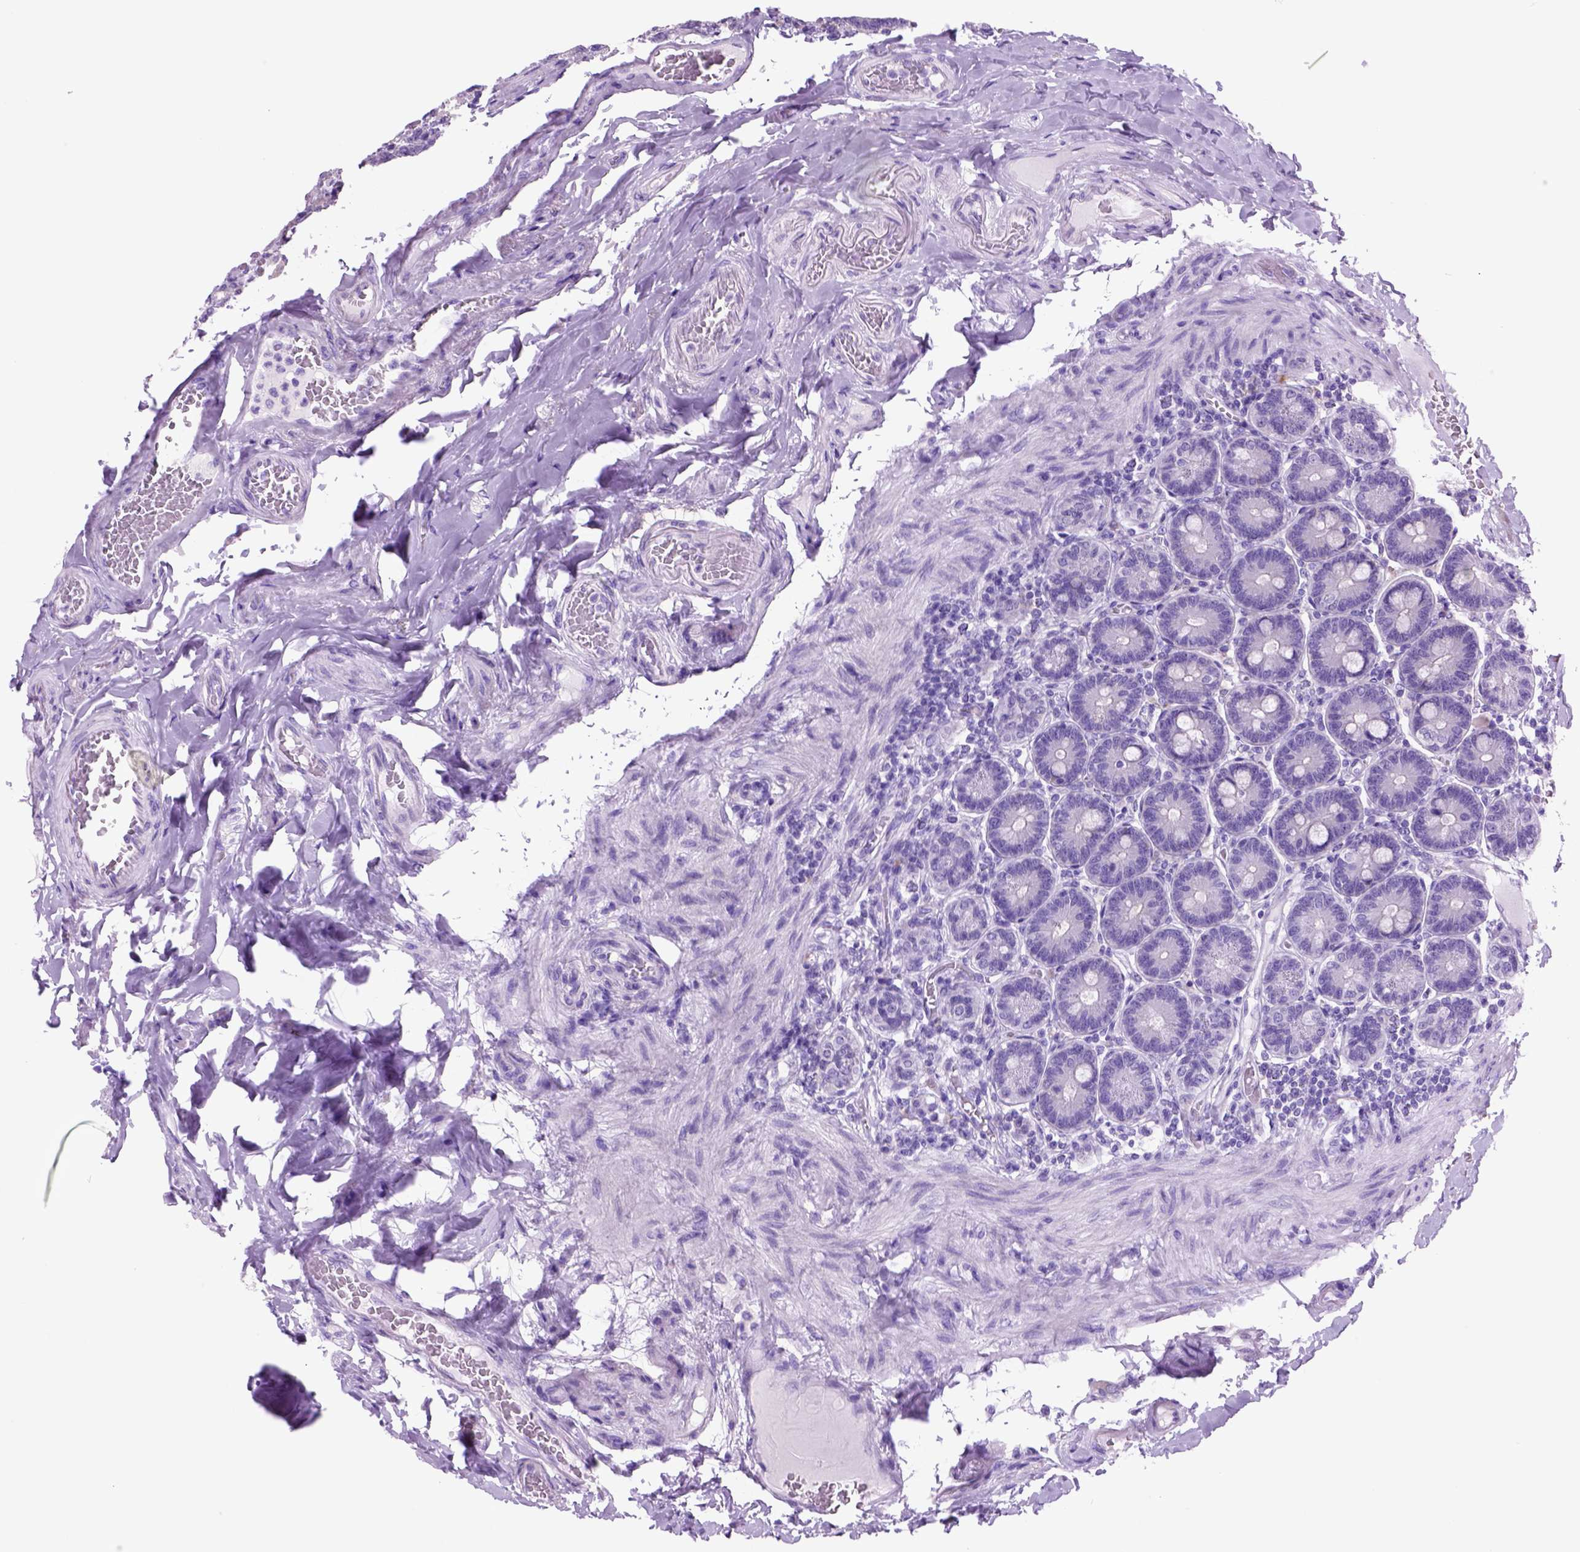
{"staining": {"intensity": "negative", "quantity": "none", "location": "none"}, "tissue": "duodenum", "cell_type": "Glandular cells", "image_type": "normal", "snomed": [{"axis": "morphology", "description": "Normal tissue, NOS"}, {"axis": "topography", "description": "Duodenum"}], "caption": "This histopathology image is of unremarkable duodenum stained with immunohistochemistry to label a protein in brown with the nuclei are counter-stained blue. There is no staining in glandular cells. The staining was performed using DAB (3,3'-diaminobenzidine) to visualize the protein expression in brown, while the nuclei were stained in blue with hematoxylin (Magnification: 20x).", "gene": "HHIPL2", "patient": {"sex": "female", "age": 62}}